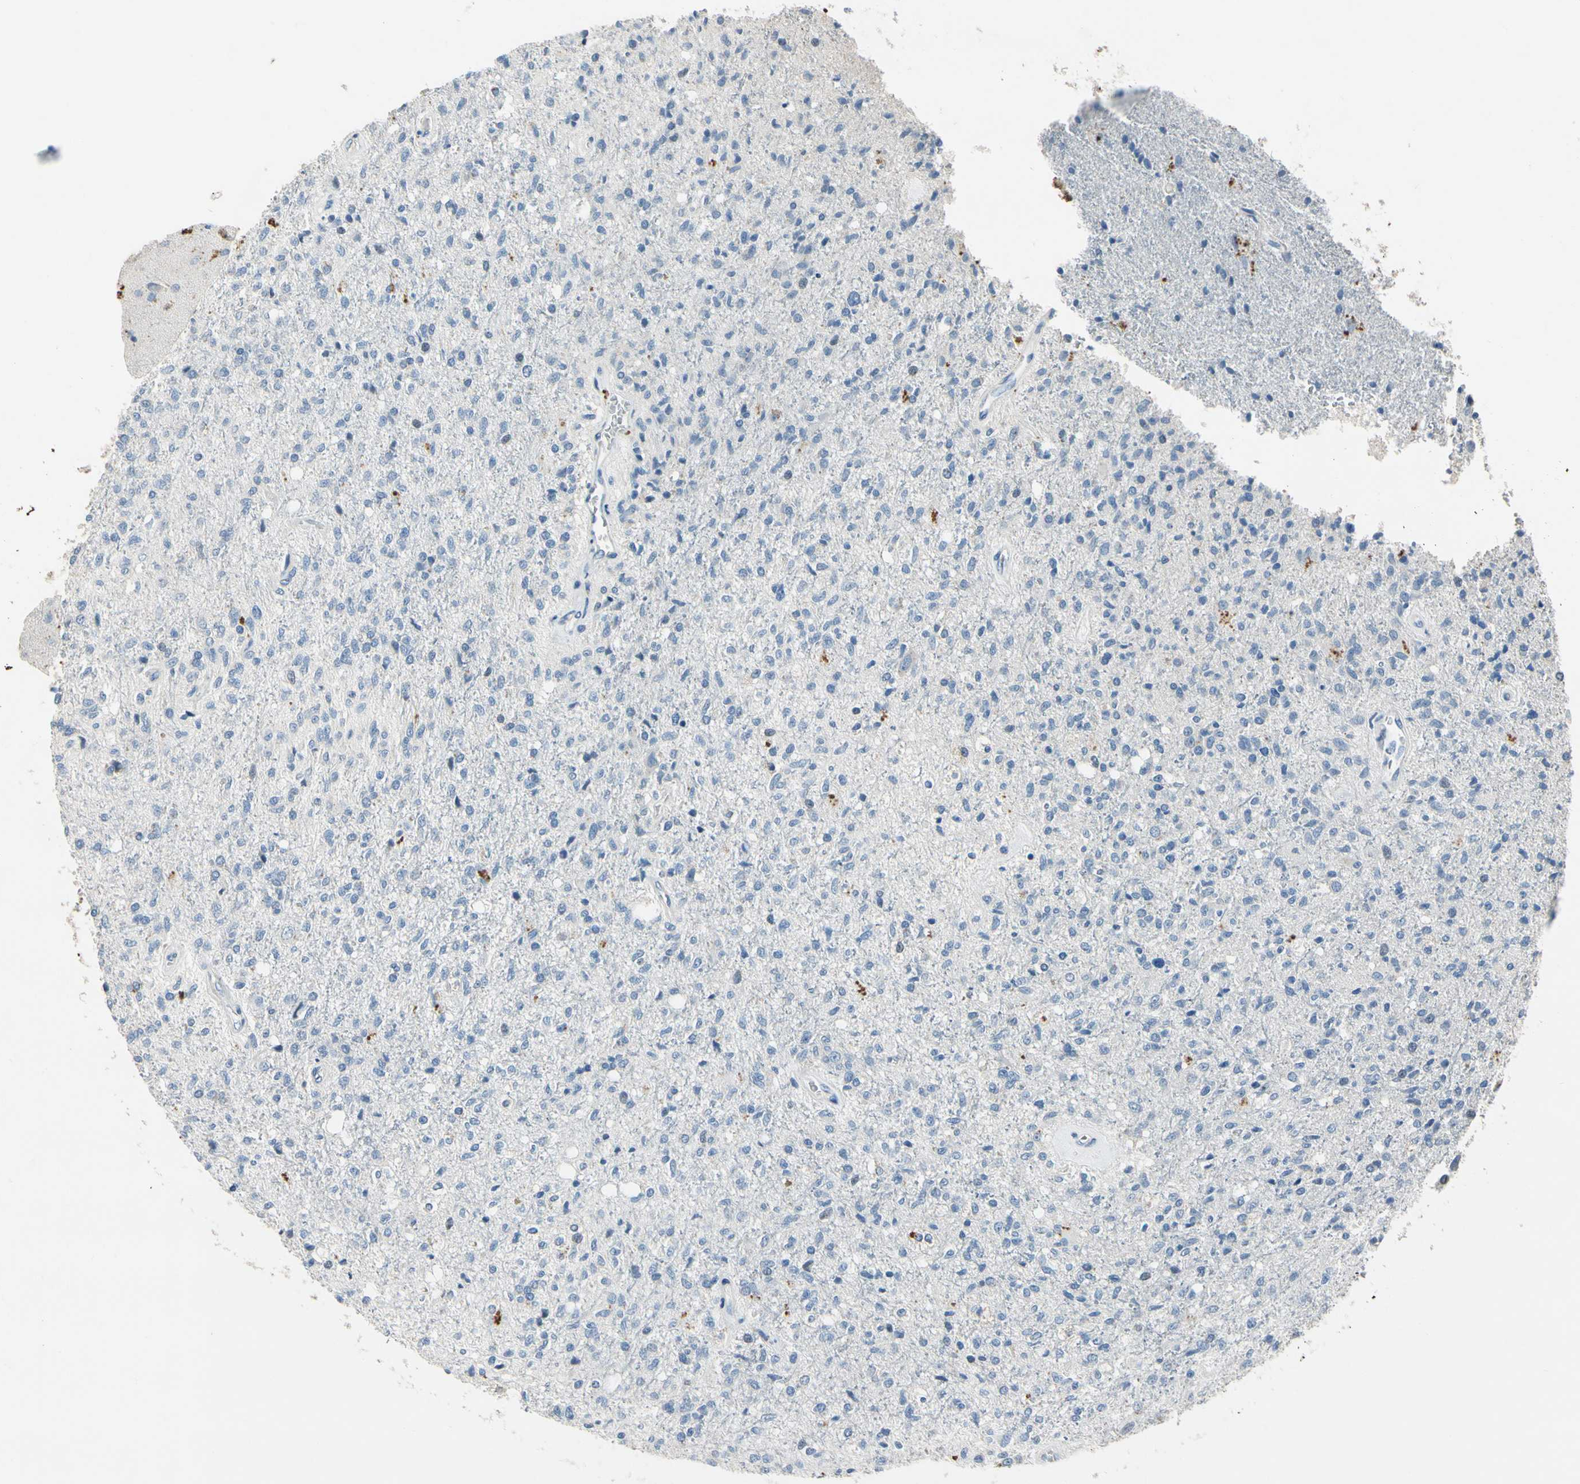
{"staining": {"intensity": "negative", "quantity": "none", "location": "none"}, "tissue": "glioma", "cell_type": "Tumor cells", "image_type": "cancer", "snomed": [{"axis": "morphology", "description": "Normal tissue, NOS"}, {"axis": "morphology", "description": "Glioma, malignant, High grade"}, {"axis": "topography", "description": "Cerebral cortex"}], "caption": "This is an immunohistochemistry (IHC) image of glioma. There is no staining in tumor cells.", "gene": "CPA3", "patient": {"sex": "male", "age": 77}}